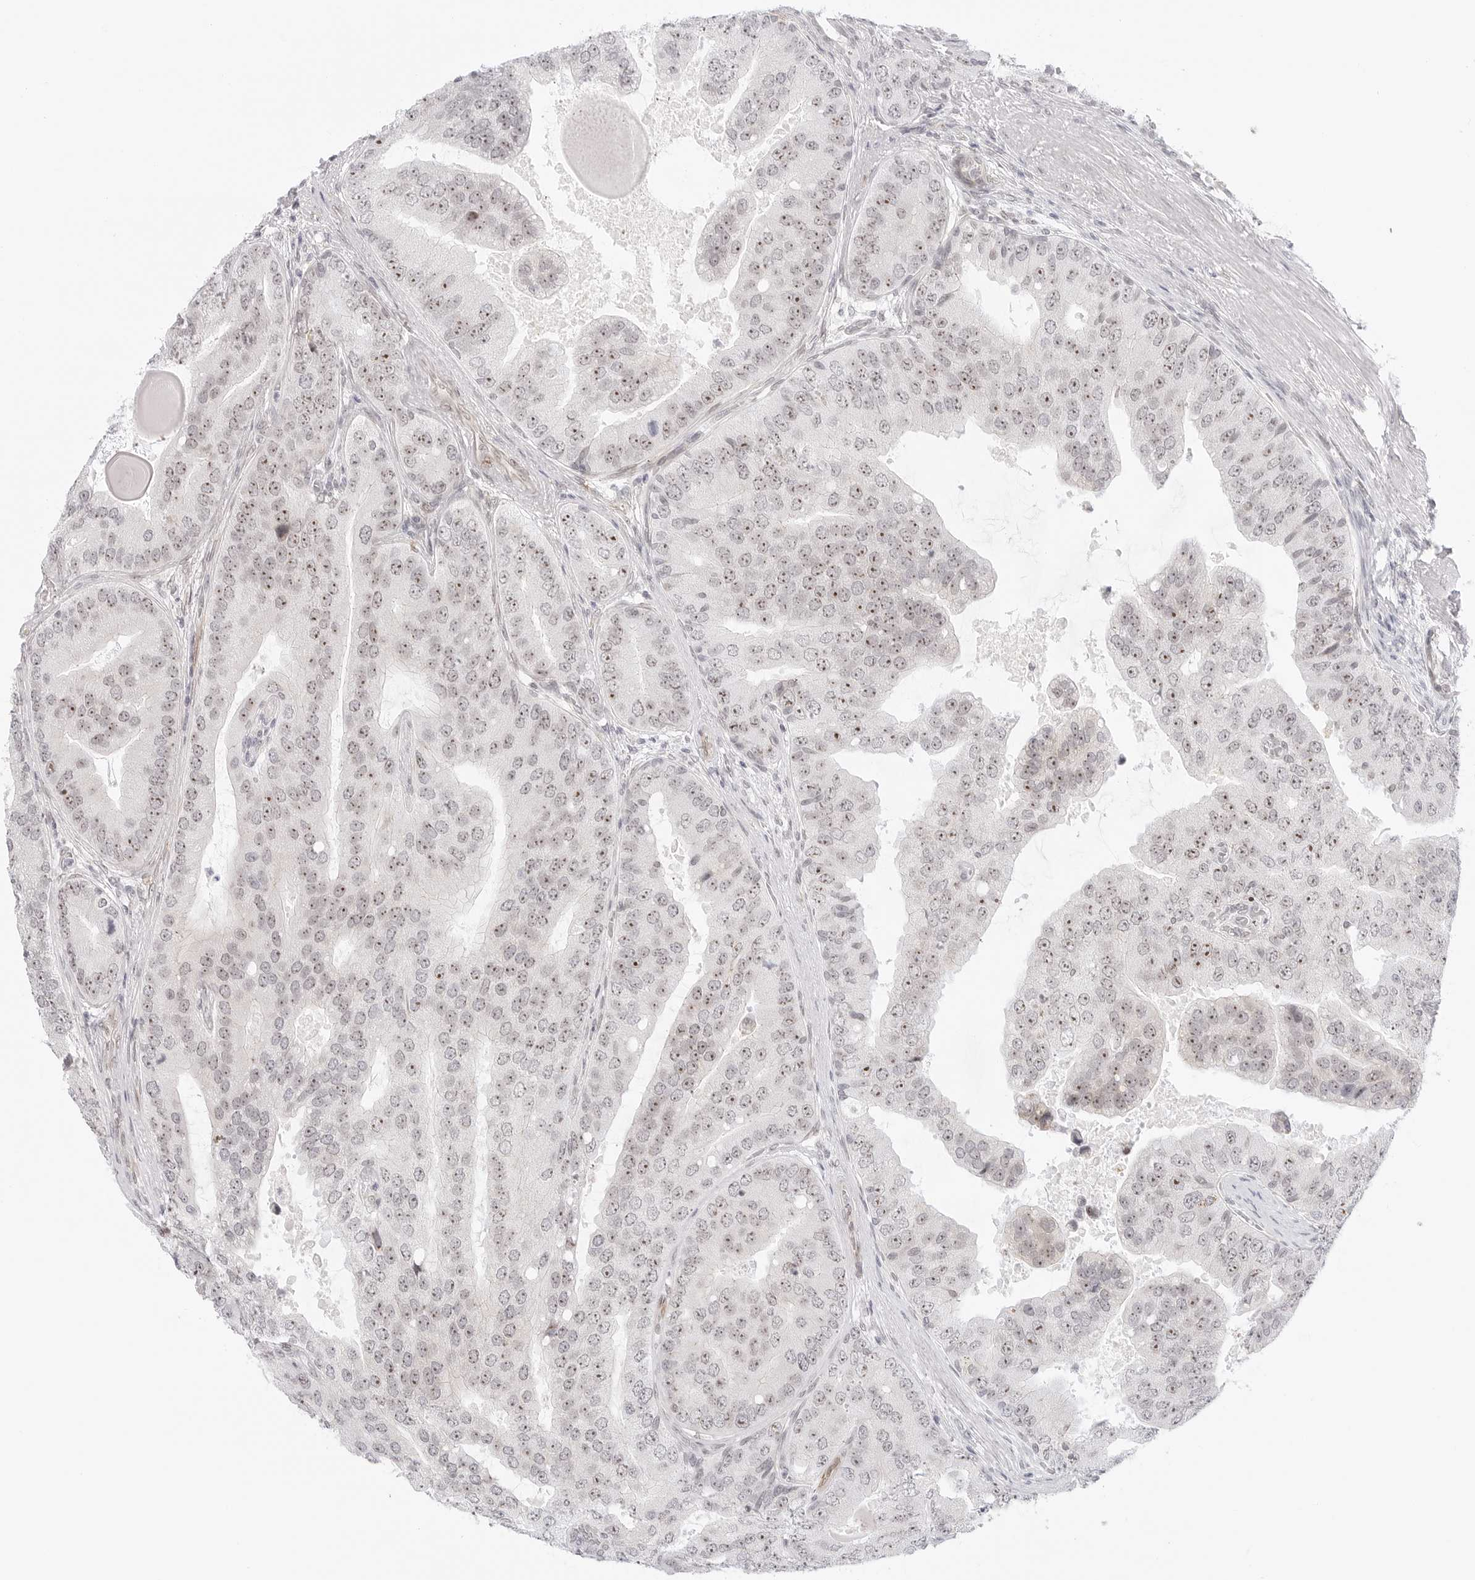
{"staining": {"intensity": "strong", "quantity": "25%-75%", "location": "nuclear"}, "tissue": "prostate cancer", "cell_type": "Tumor cells", "image_type": "cancer", "snomed": [{"axis": "morphology", "description": "Adenocarcinoma, High grade"}, {"axis": "topography", "description": "Prostate"}], "caption": "DAB (3,3'-diaminobenzidine) immunohistochemical staining of human adenocarcinoma (high-grade) (prostate) reveals strong nuclear protein positivity in approximately 25%-75% of tumor cells.", "gene": "HIPK3", "patient": {"sex": "male", "age": 70}}